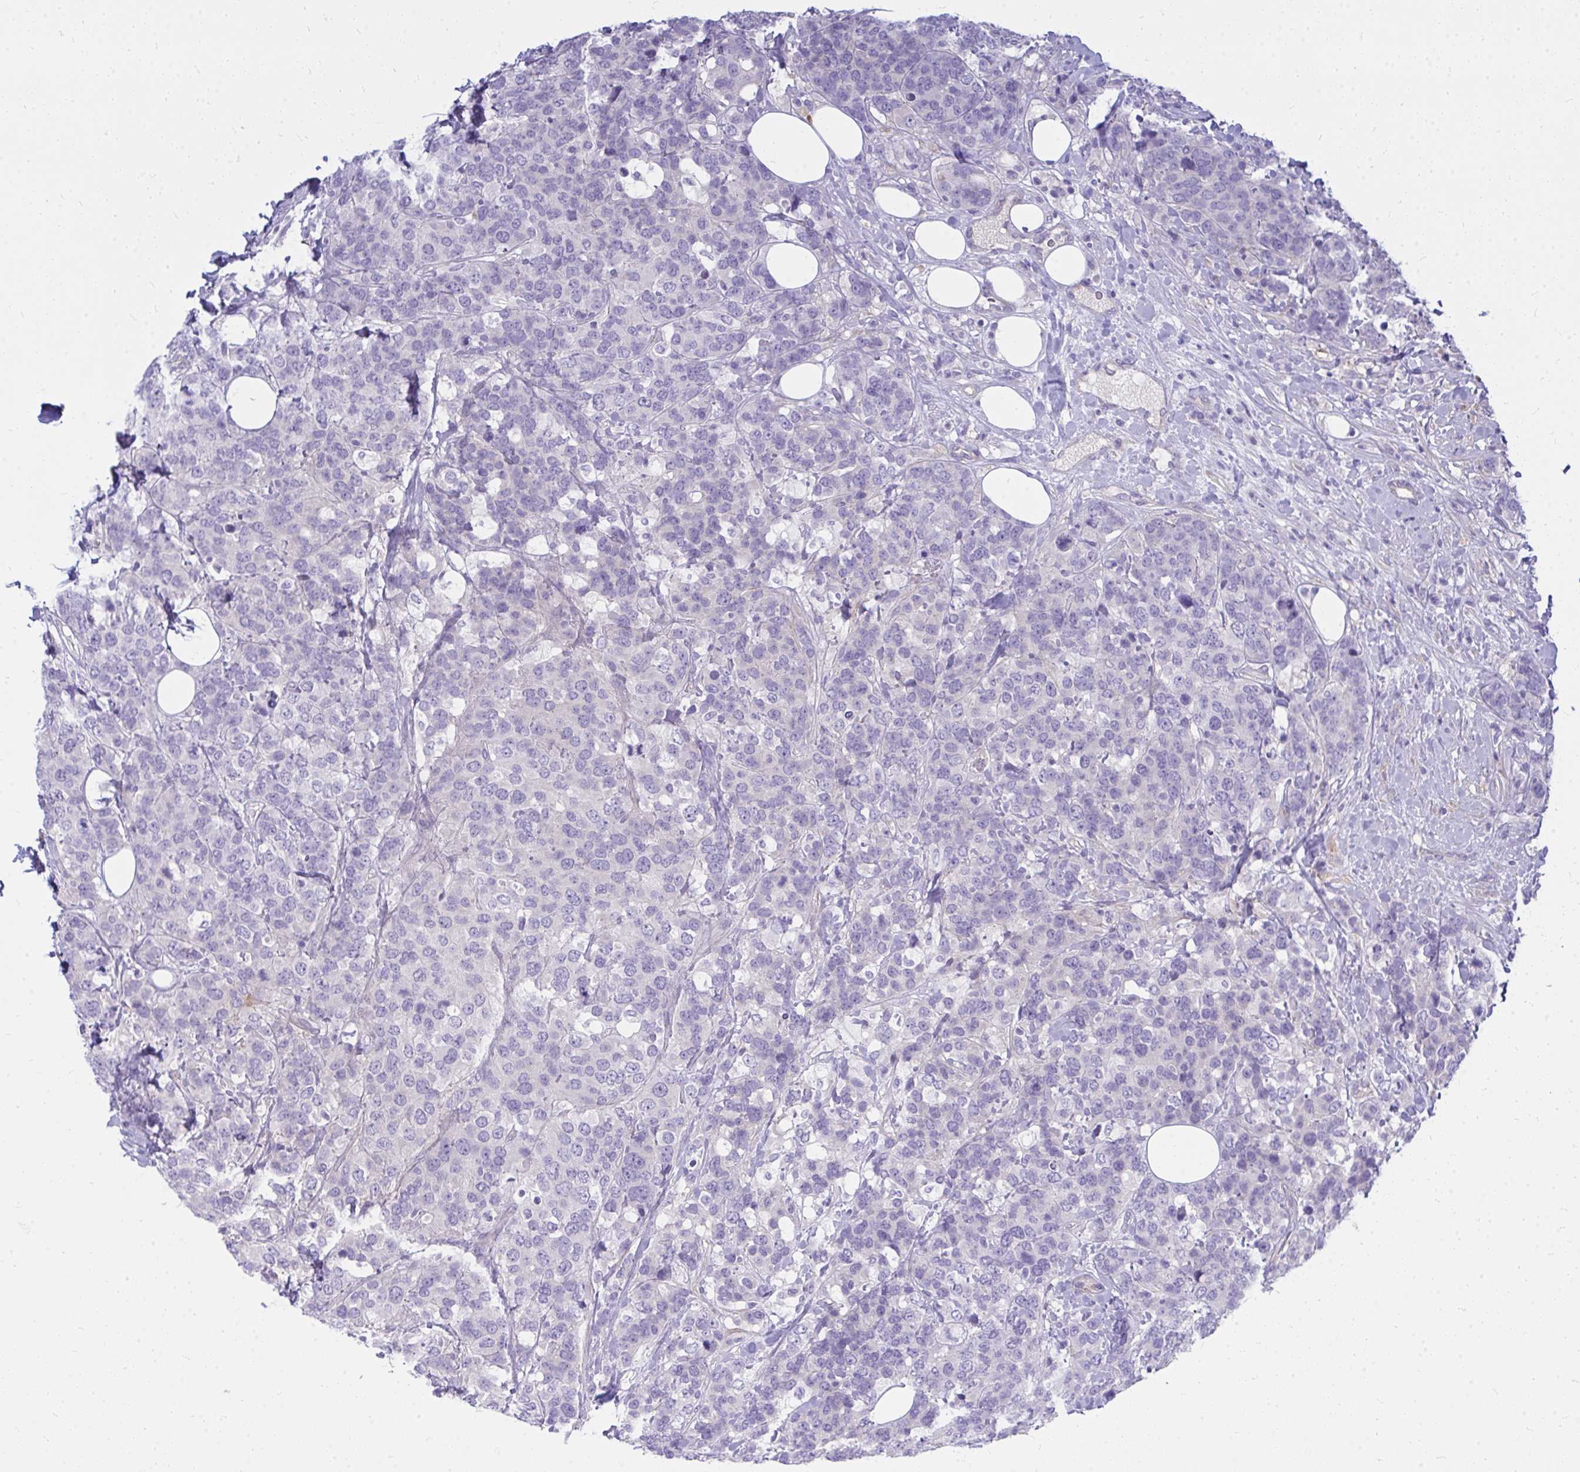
{"staining": {"intensity": "negative", "quantity": "none", "location": "none"}, "tissue": "breast cancer", "cell_type": "Tumor cells", "image_type": "cancer", "snomed": [{"axis": "morphology", "description": "Lobular carcinoma"}, {"axis": "topography", "description": "Breast"}], "caption": "Protein analysis of breast cancer (lobular carcinoma) displays no significant staining in tumor cells.", "gene": "LRRC36", "patient": {"sex": "female", "age": 59}}